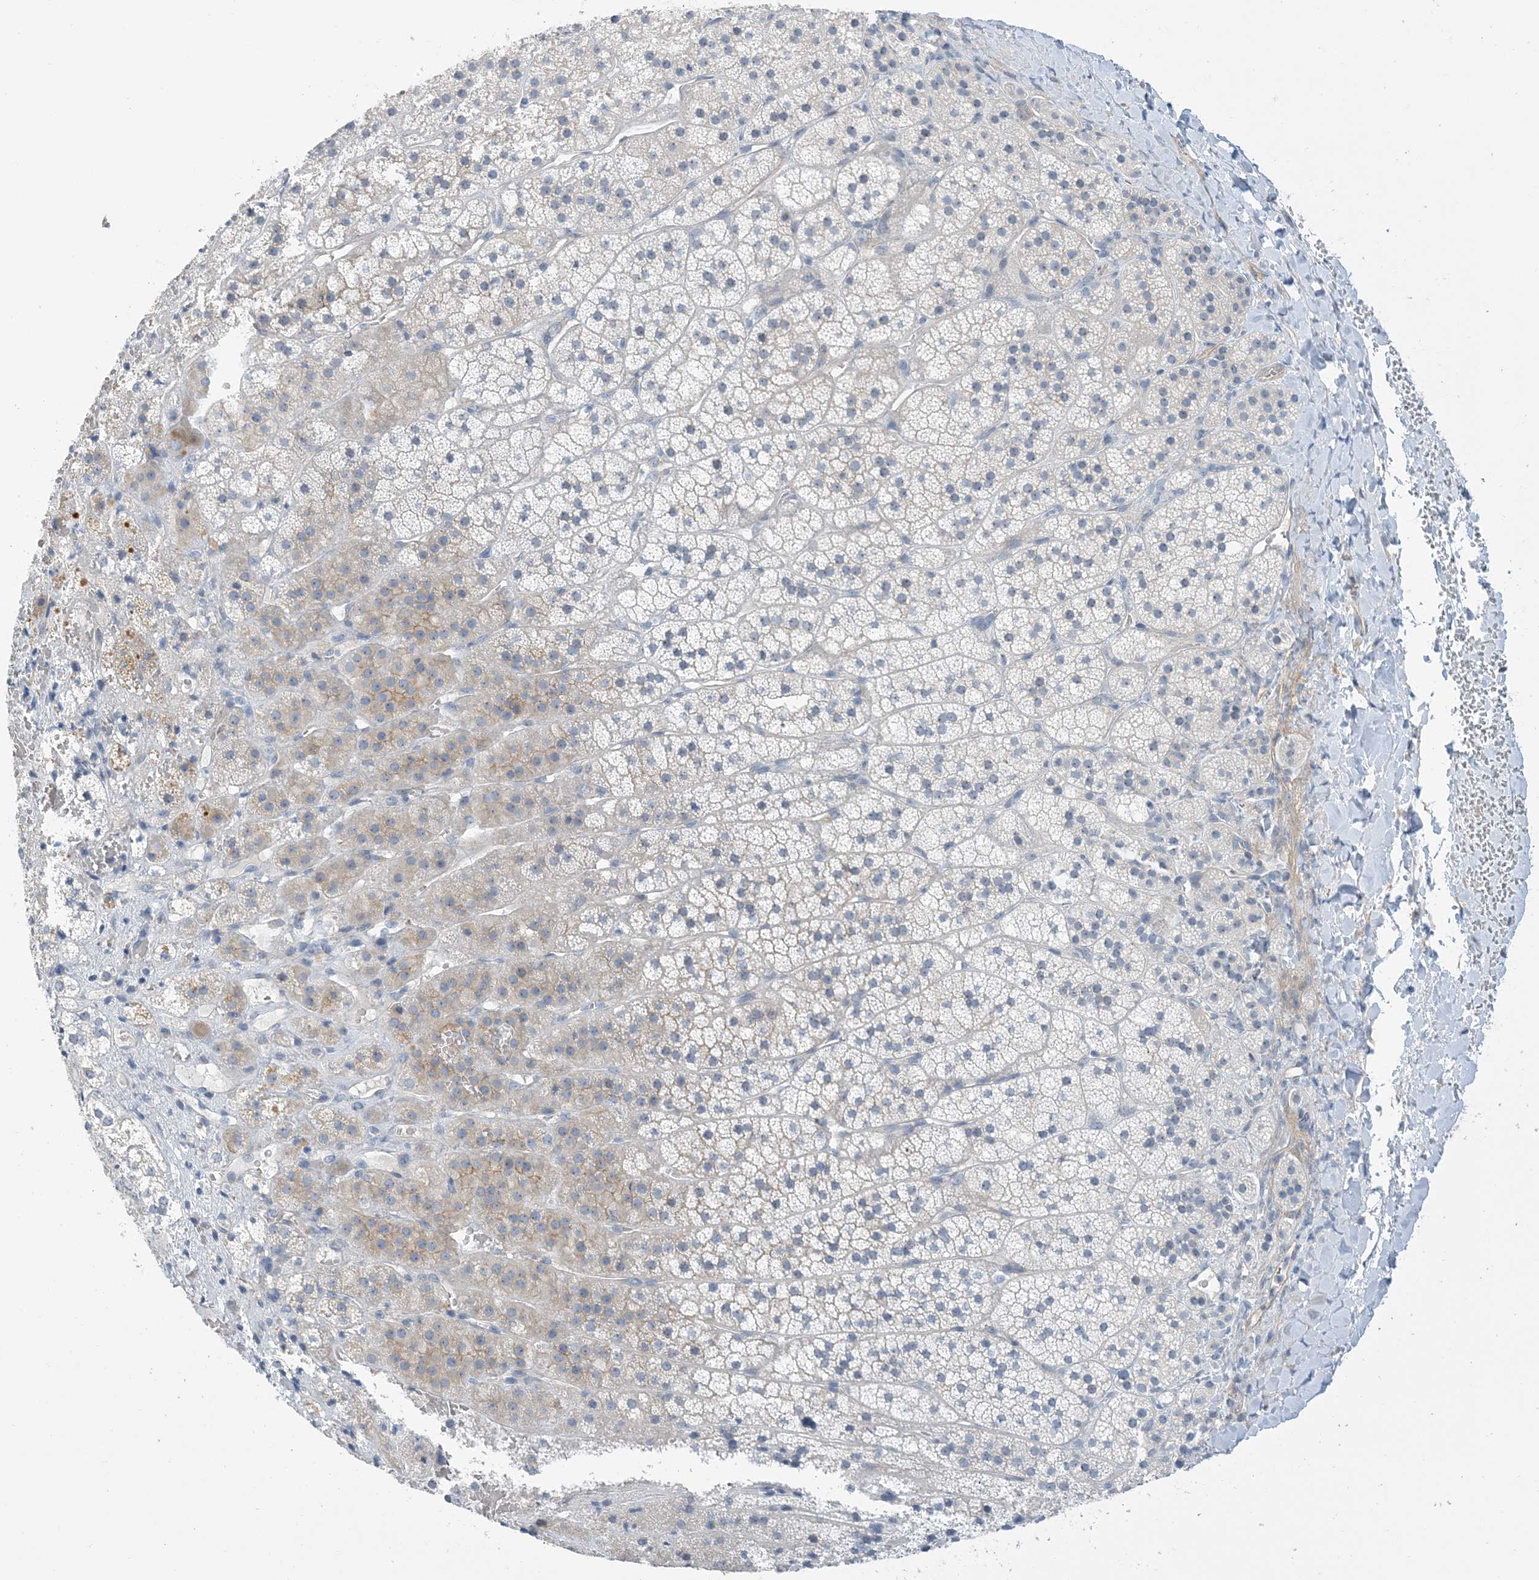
{"staining": {"intensity": "weak", "quantity": "<25%", "location": "cytoplasmic/membranous"}, "tissue": "adrenal gland", "cell_type": "Glandular cells", "image_type": "normal", "snomed": [{"axis": "morphology", "description": "Normal tissue, NOS"}, {"axis": "topography", "description": "Adrenal gland"}], "caption": "A histopathology image of human adrenal gland is negative for staining in glandular cells. (DAB (3,3'-diaminobenzidine) immunohistochemistry, high magnification).", "gene": "IL36B", "patient": {"sex": "female", "age": 44}}